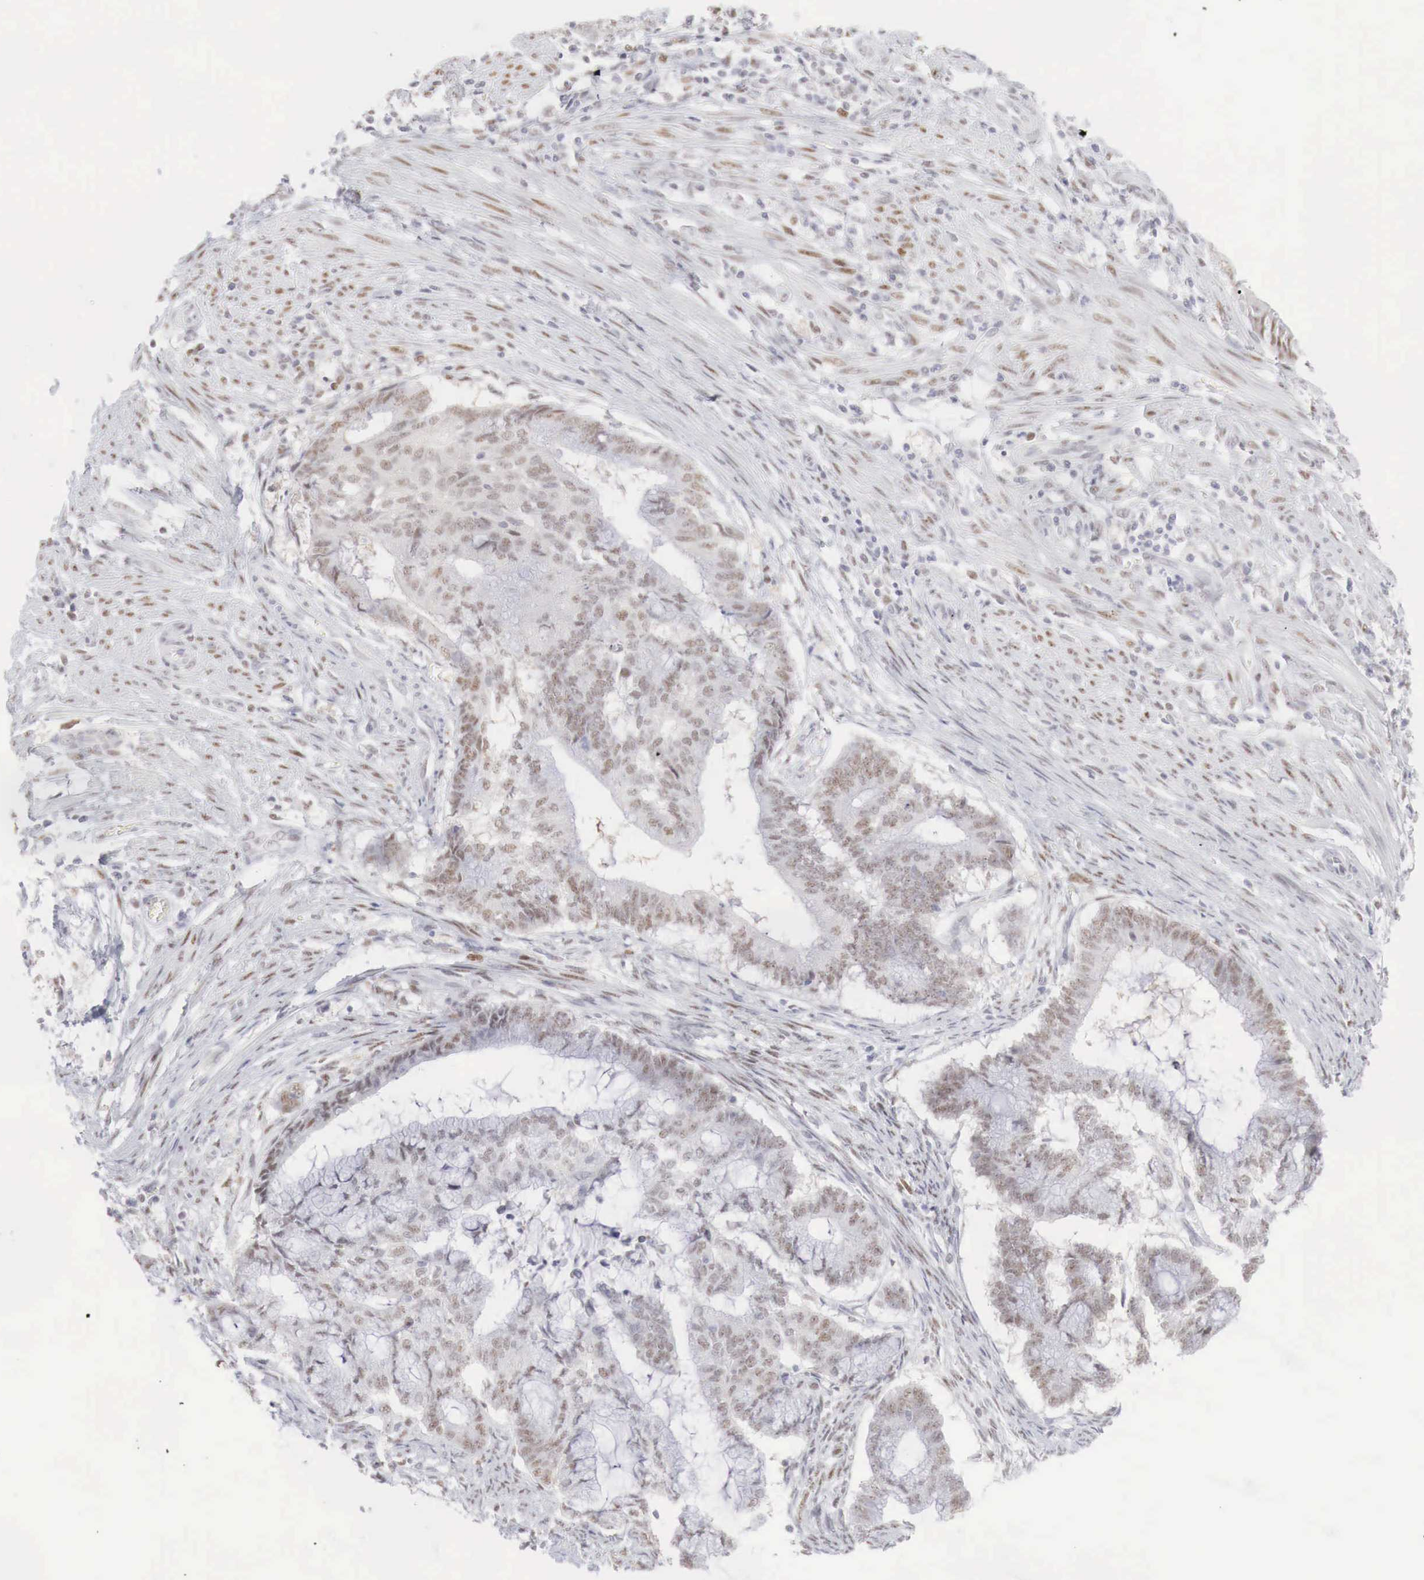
{"staining": {"intensity": "weak", "quantity": ">75%", "location": "nuclear"}, "tissue": "endometrial cancer", "cell_type": "Tumor cells", "image_type": "cancer", "snomed": [{"axis": "morphology", "description": "Adenocarcinoma, NOS"}, {"axis": "topography", "description": "Endometrium"}], "caption": "Endometrial cancer stained with a brown dye exhibits weak nuclear positive positivity in approximately >75% of tumor cells.", "gene": "FOXP2", "patient": {"sex": "female", "age": 63}}